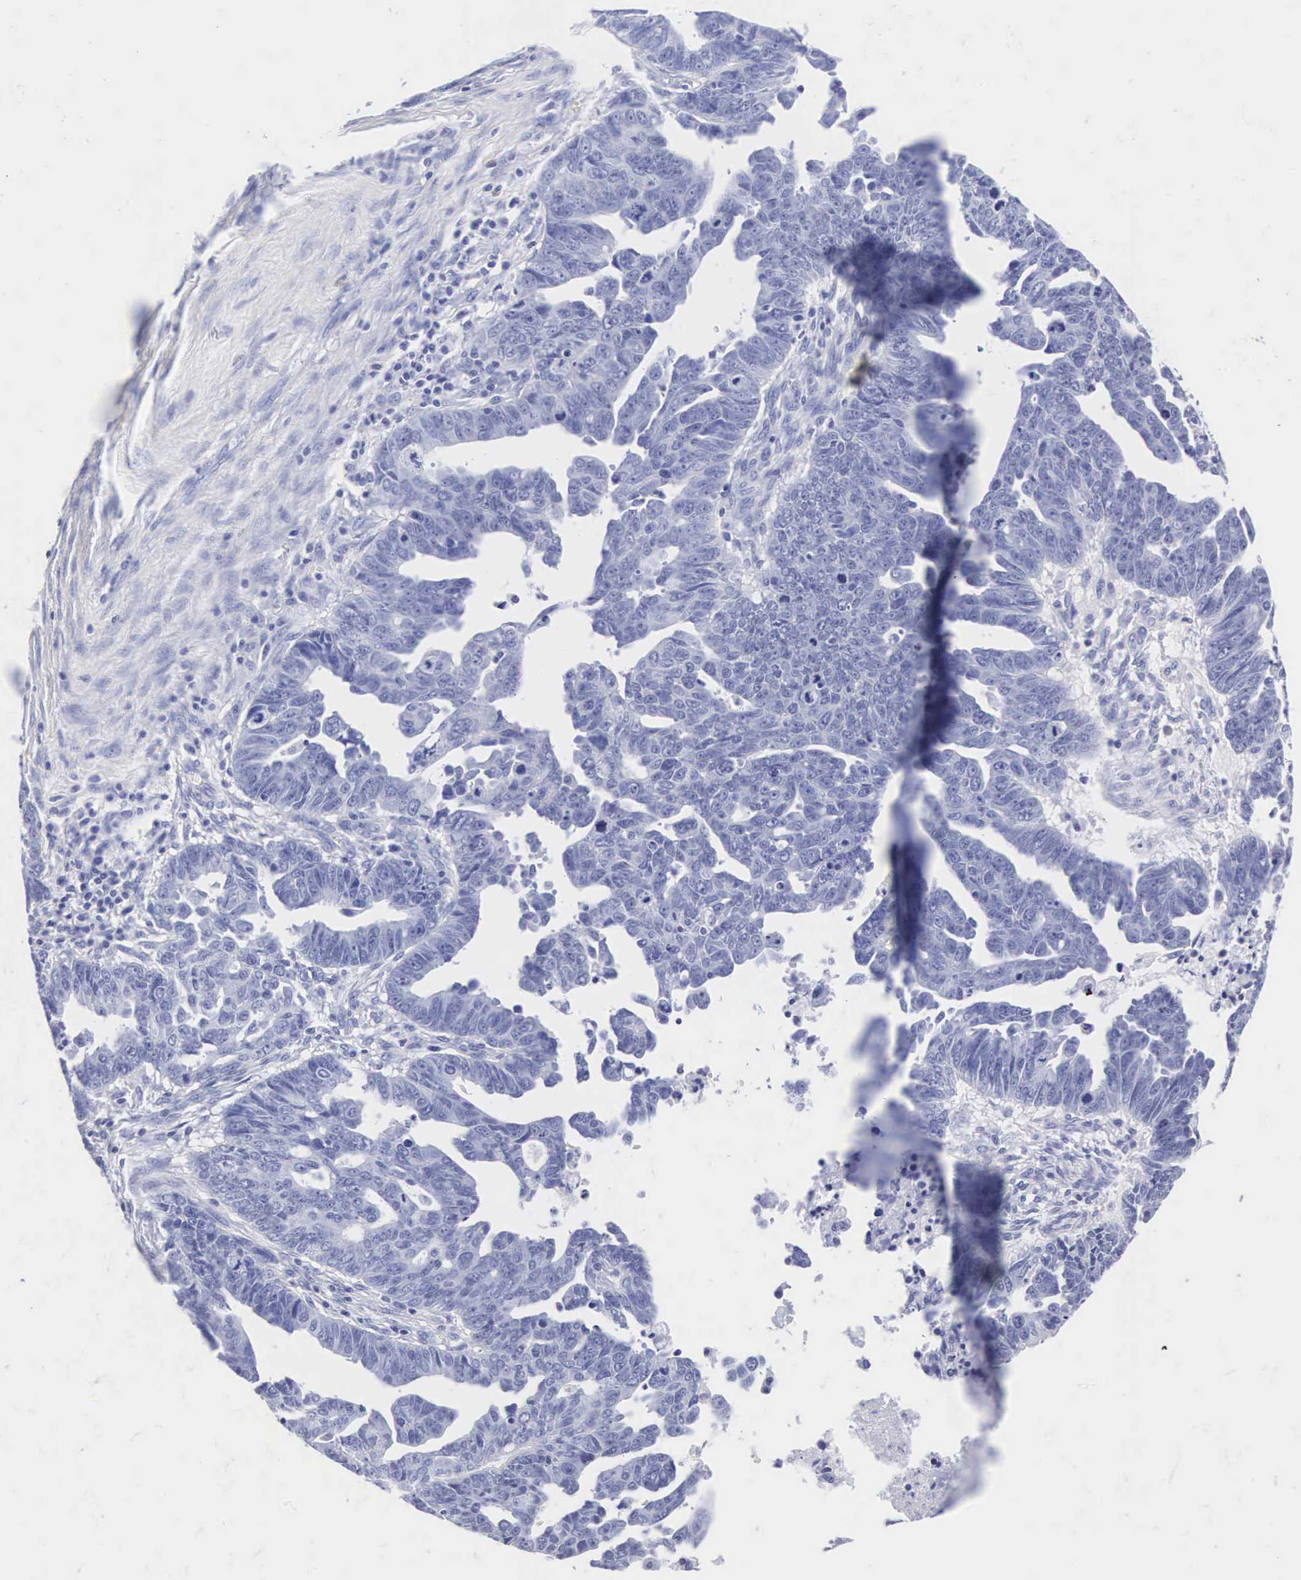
{"staining": {"intensity": "negative", "quantity": "none", "location": "none"}, "tissue": "ovarian cancer", "cell_type": "Tumor cells", "image_type": "cancer", "snomed": [{"axis": "morphology", "description": "Carcinoma, endometroid"}, {"axis": "morphology", "description": "Cystadenocarcinoma, serous, NOS"}, {"axis": "topography", "description": "Ovary"}], "caption": "Immunohistochemistry (IHC) of human serous cystadenocarcinoma (ovarian) shows no positivity in tumor cells.", "gene": "INS", "patient": {"sex": "female", "age": 45}}